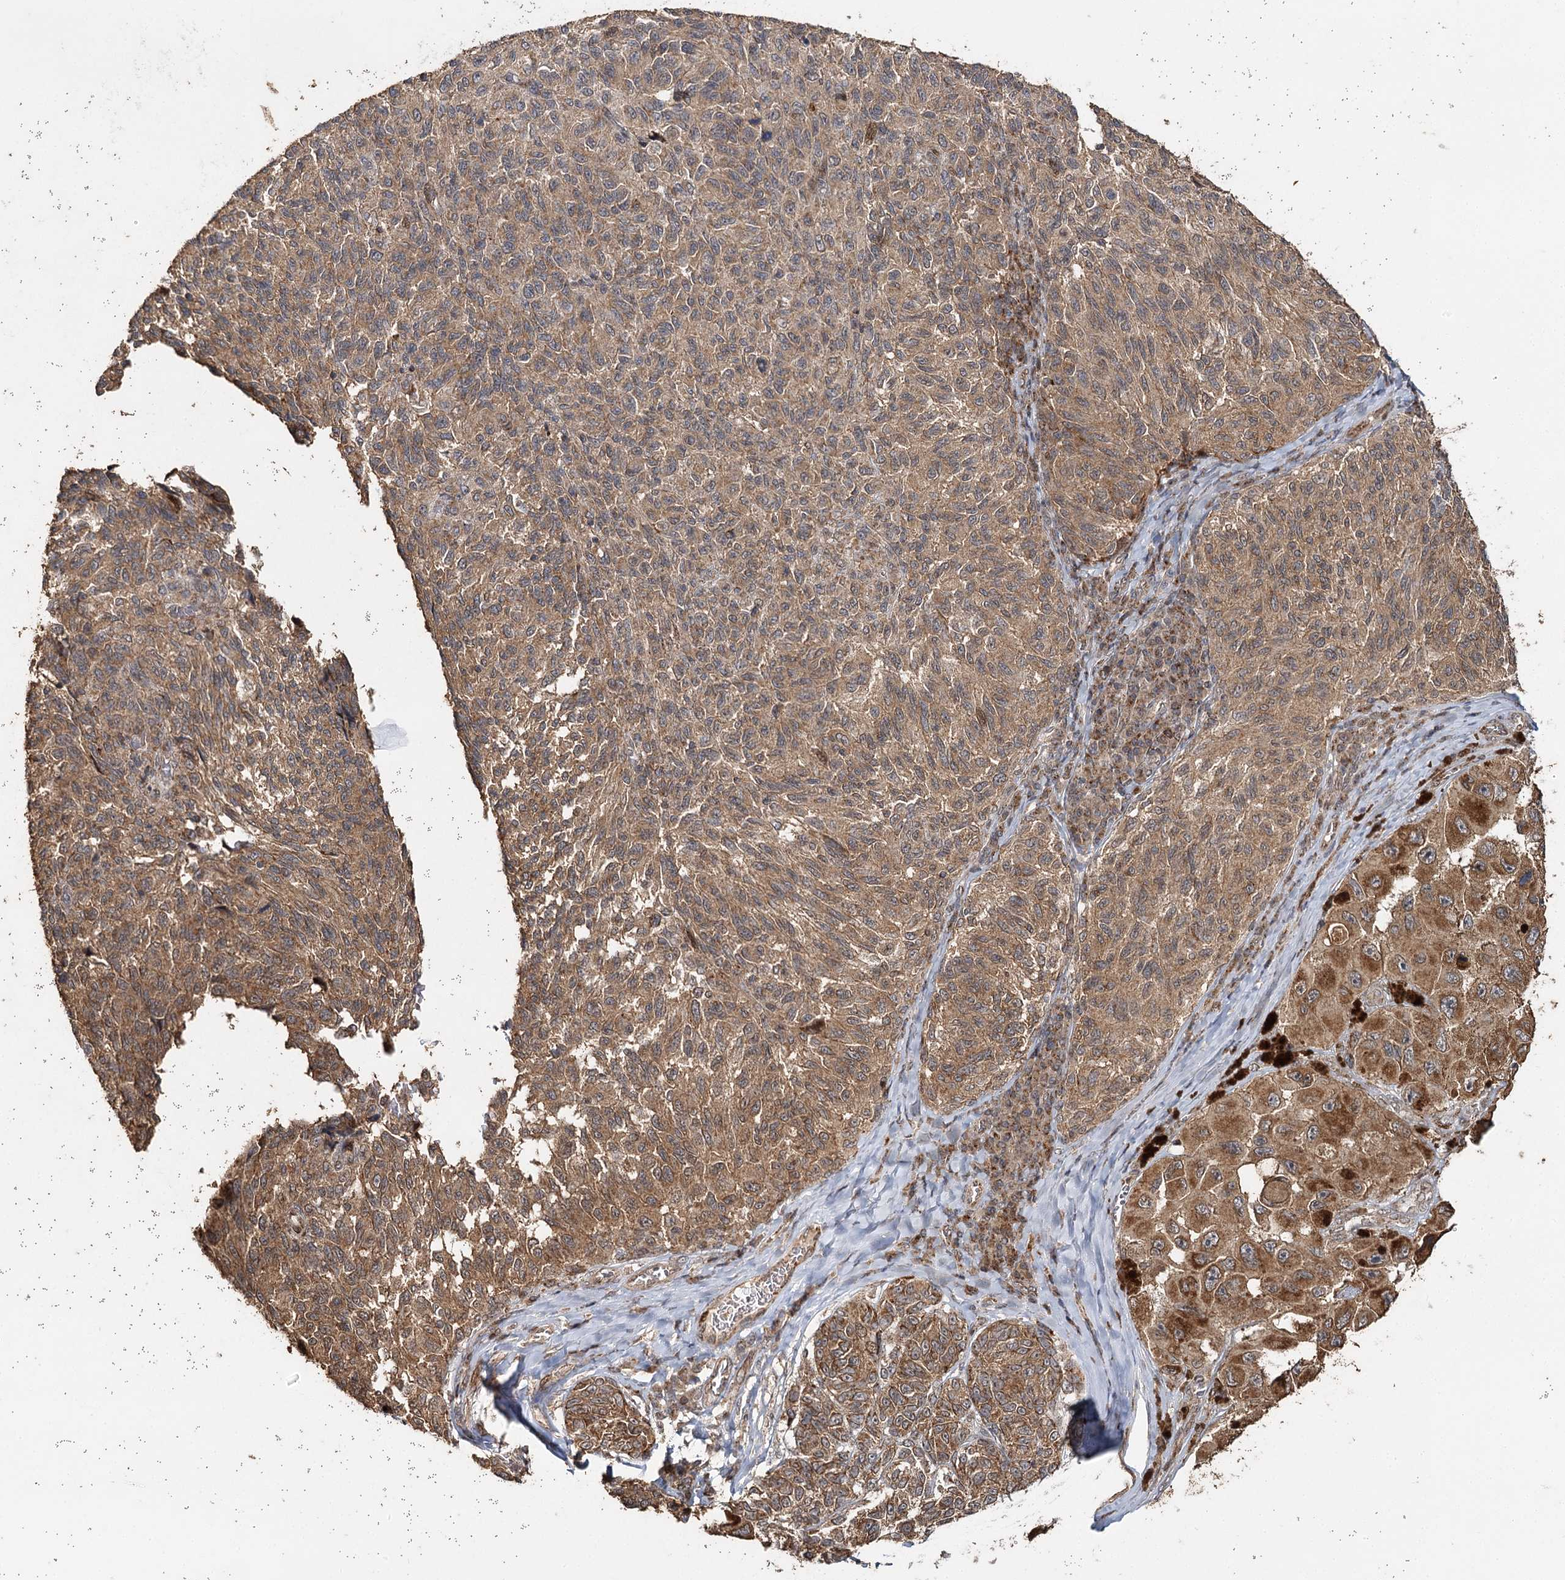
{"staining": {"intensity": "moderate", "quantity": ">75%", "location": "cytoplasmic/membranous"}, "tissue": "melanoma", "cell_type": "Tumor cells", "image_type": "cancer", "snomed": [{"axis": "morphology", "description": "Malignant melanoma, NOS"}, {"axis": "topography", "description": "Skin"}], "caption": "Immunohistochemical staining of malignant melanoma displays medium levels of moderate cytoplasmic/membranous protein expression in about >75% of tumor cells. (IHC, brightfield microscopy, high magnification).", "gene": "ZNRF3", "patient": {"sex": "female", "age": 73}}